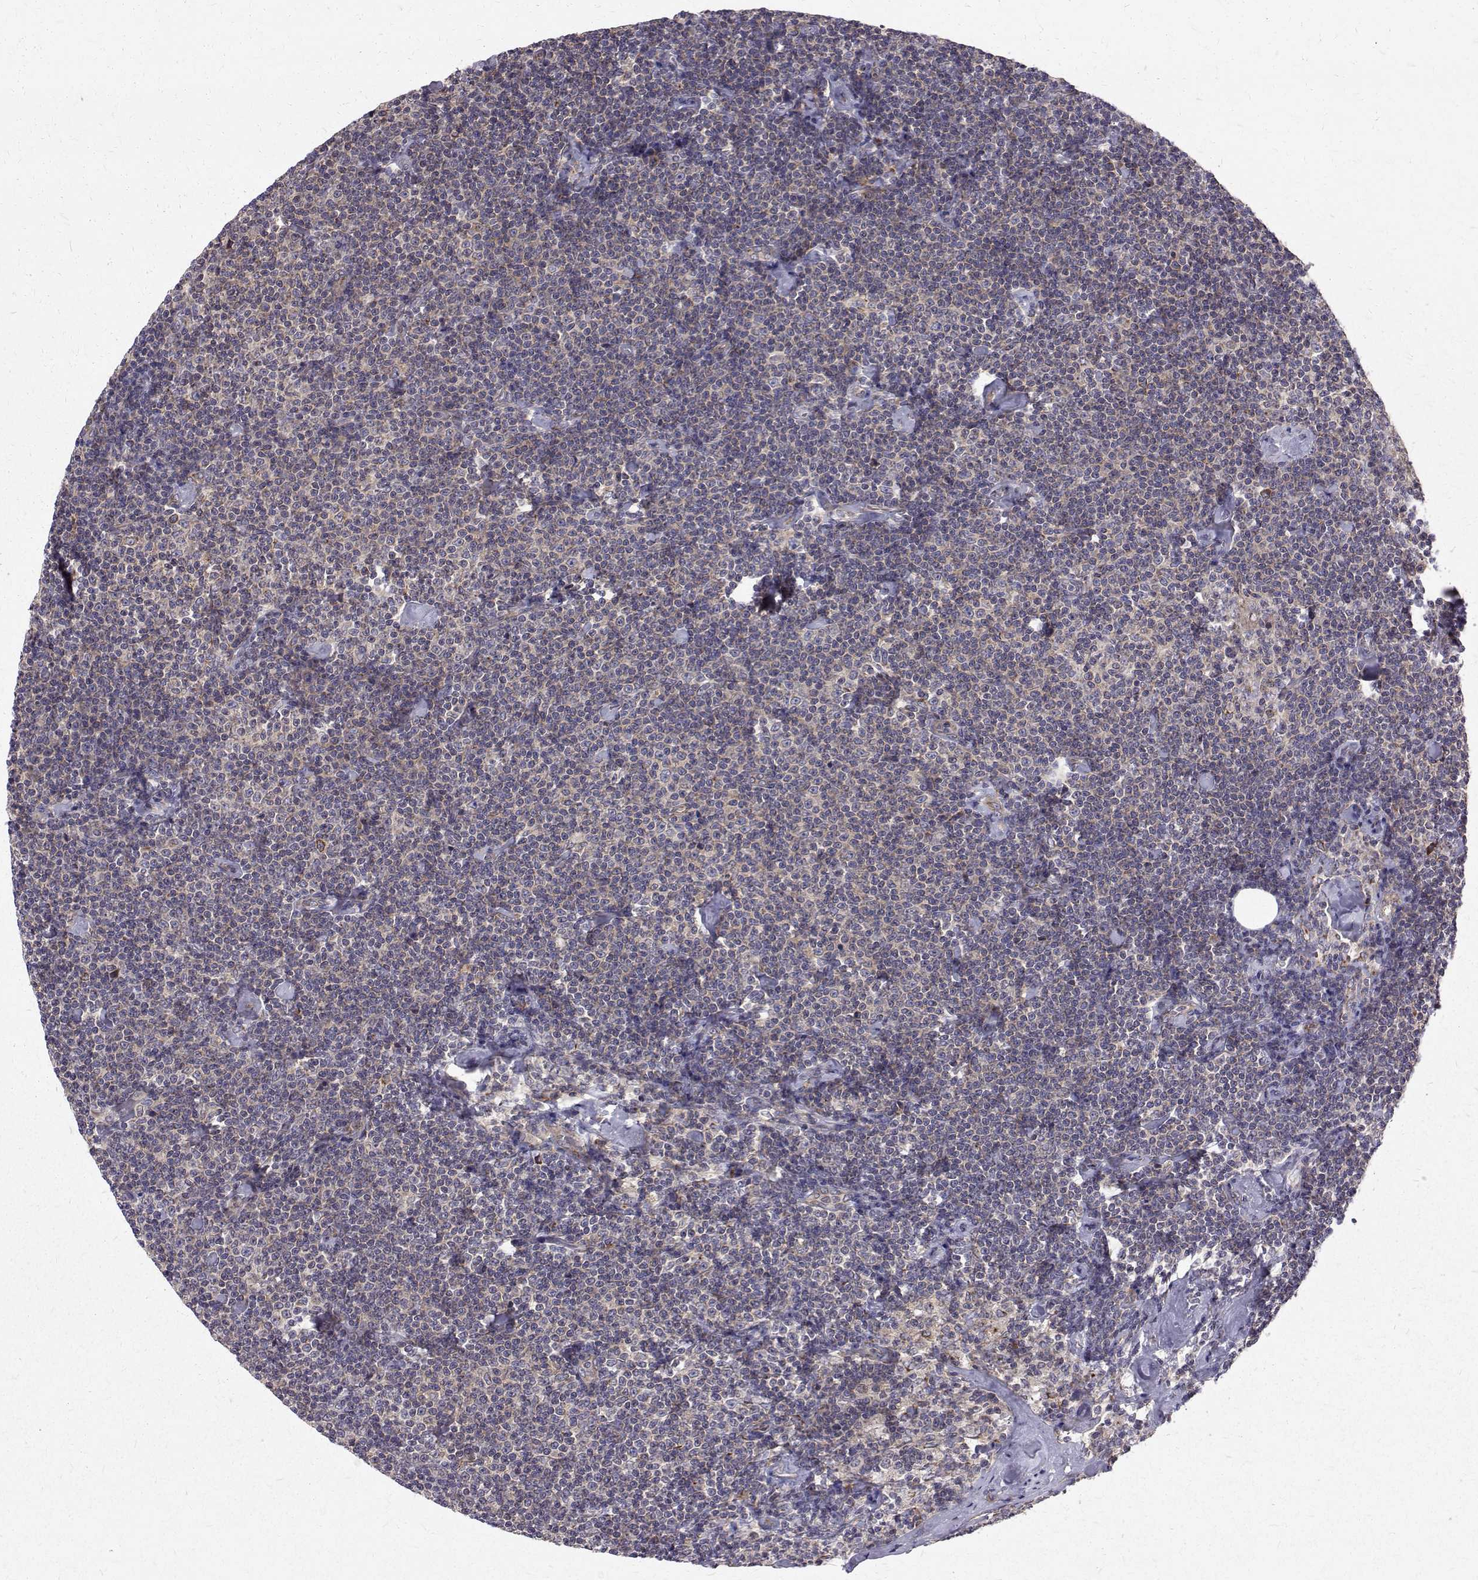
{"staining": {"intensity": "negative", "quantity": "none", "location": "none"}, "tissue": "lymphoma", "cell_type": "Tumor cells", "image_type": "cancer", "snomed": [{"axis": "morphology", "description": "Malignant lymphoma, non-Hodgkin's type, Low grade"}, {"axis": "topography", "description": "Lymph node"}], "caption": "This image is of lymphoma stained with immunohistochemistry to label a protein in brown with the nuclei are counter-stained blue. There is no expression in tumor cells.", "gene": "ARFGAP1", "patient": {"sex": "male", "age": 81}}